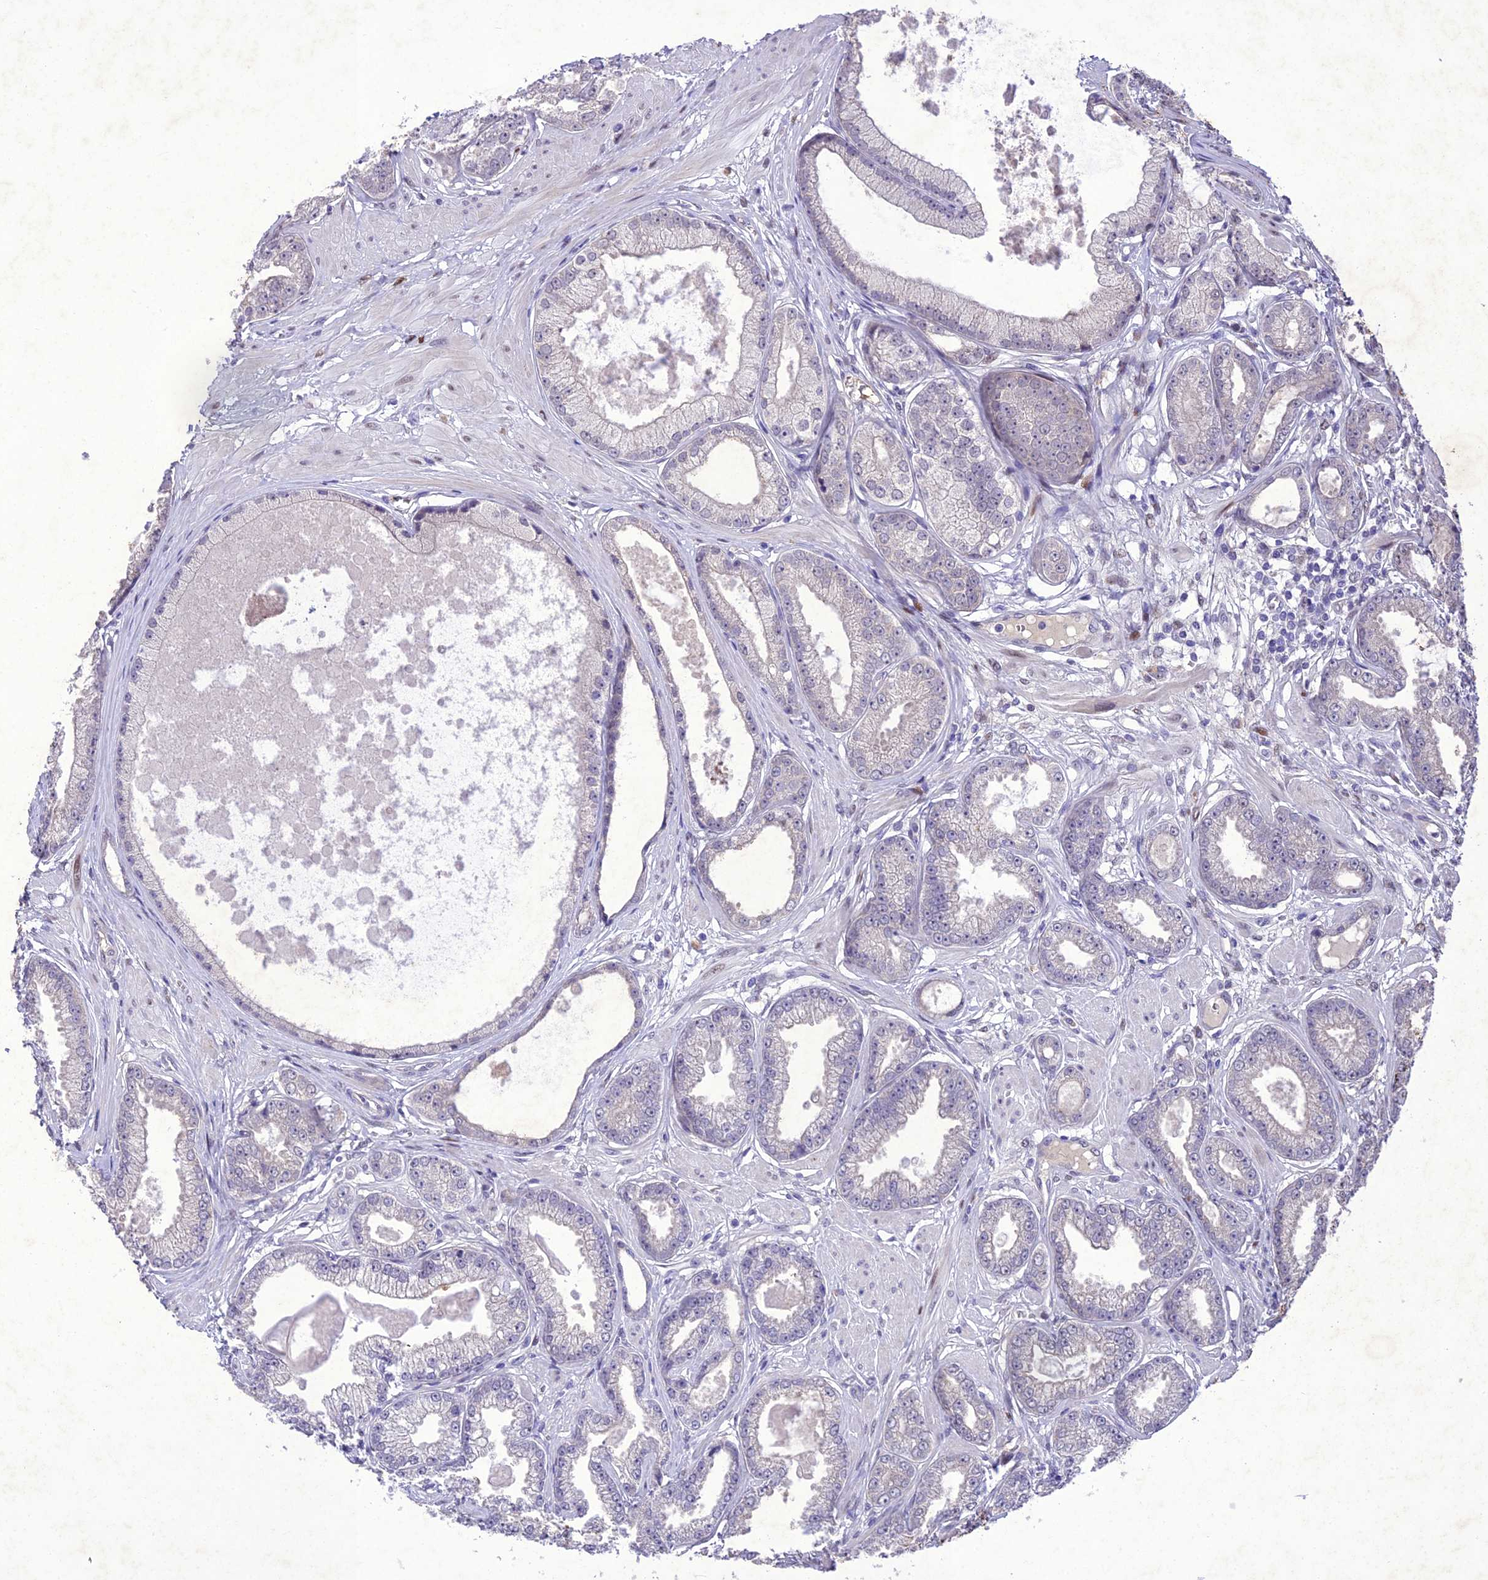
{"staining": {"intensity": "negative", "quantity": "none", "location": "none"}, "tissue": "prostate cancer", "cell_type": "Tumor cells", "image_type": "cancer", "snomed": [{"axis": "morphology", "description": "Adenocarcinoma, Low grade"}, {"axis": "topography", "description": "Prostate"}], "caption": "A micrograph of prostate cancer stained for a protein reveals no brown staining in tumor cells.", "gene": "ANKRD52", "patient": {"sex": "male", "age": 64}}